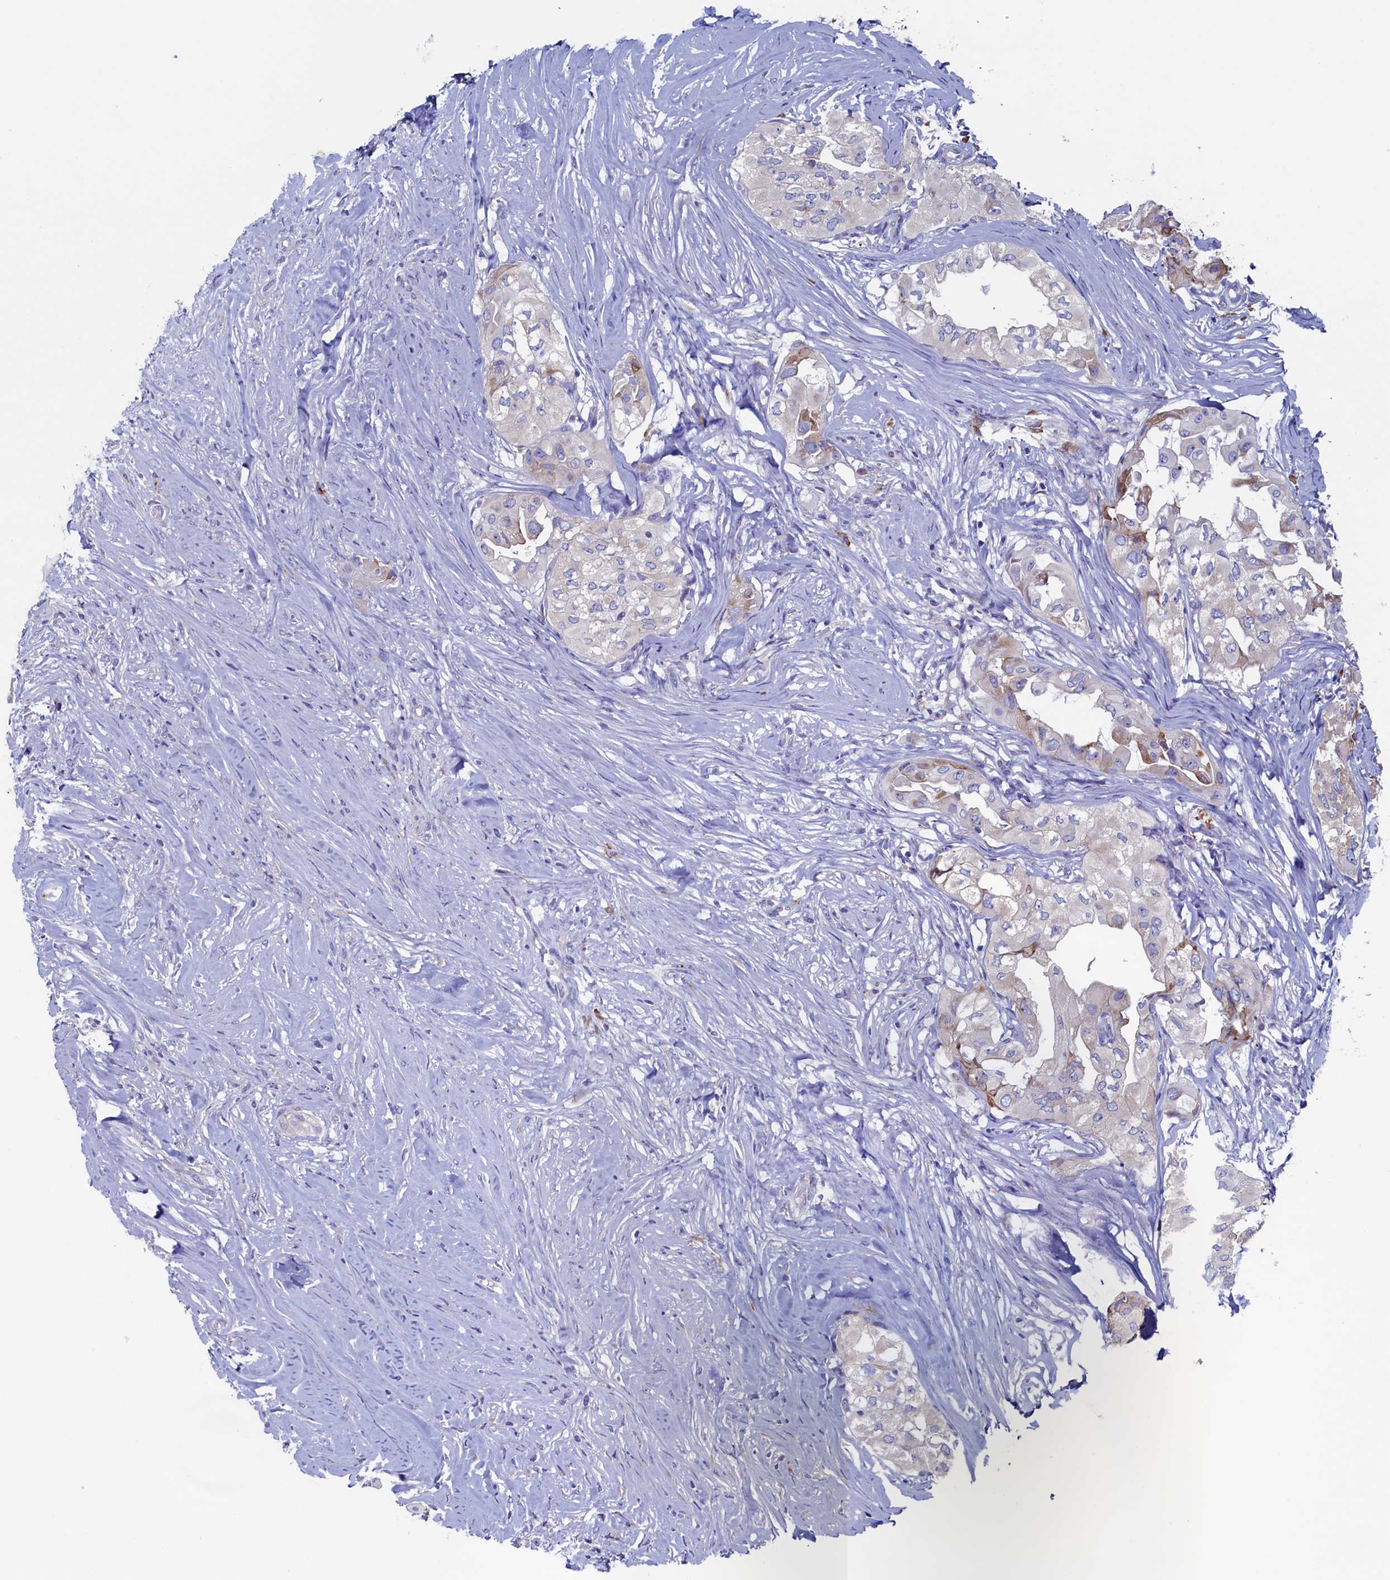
{"staining": {"intensity": "weak", "quantity": "<25%", "location": "cytoplasmic/membranous"}, "tissue": "thyroid cancer", "cell_type": "Tumor cells", "image_type": "cancer", "snomed": [{"axis": "morphology", "description": "Papillary adenocarcinoma, NOS"}, {"axis": "topography", "description": "Thyroid gland"}], "caption": "This micrograph is of thyroid cancer (papillary adenocarcinoma) stained with immunohistochemistry to label a protein in brown with the nuclei are counter-stained blue. There is no expression in tumor cells.", "gene": "CBLIF", "patient": {"sex": "female", "age": 59}}